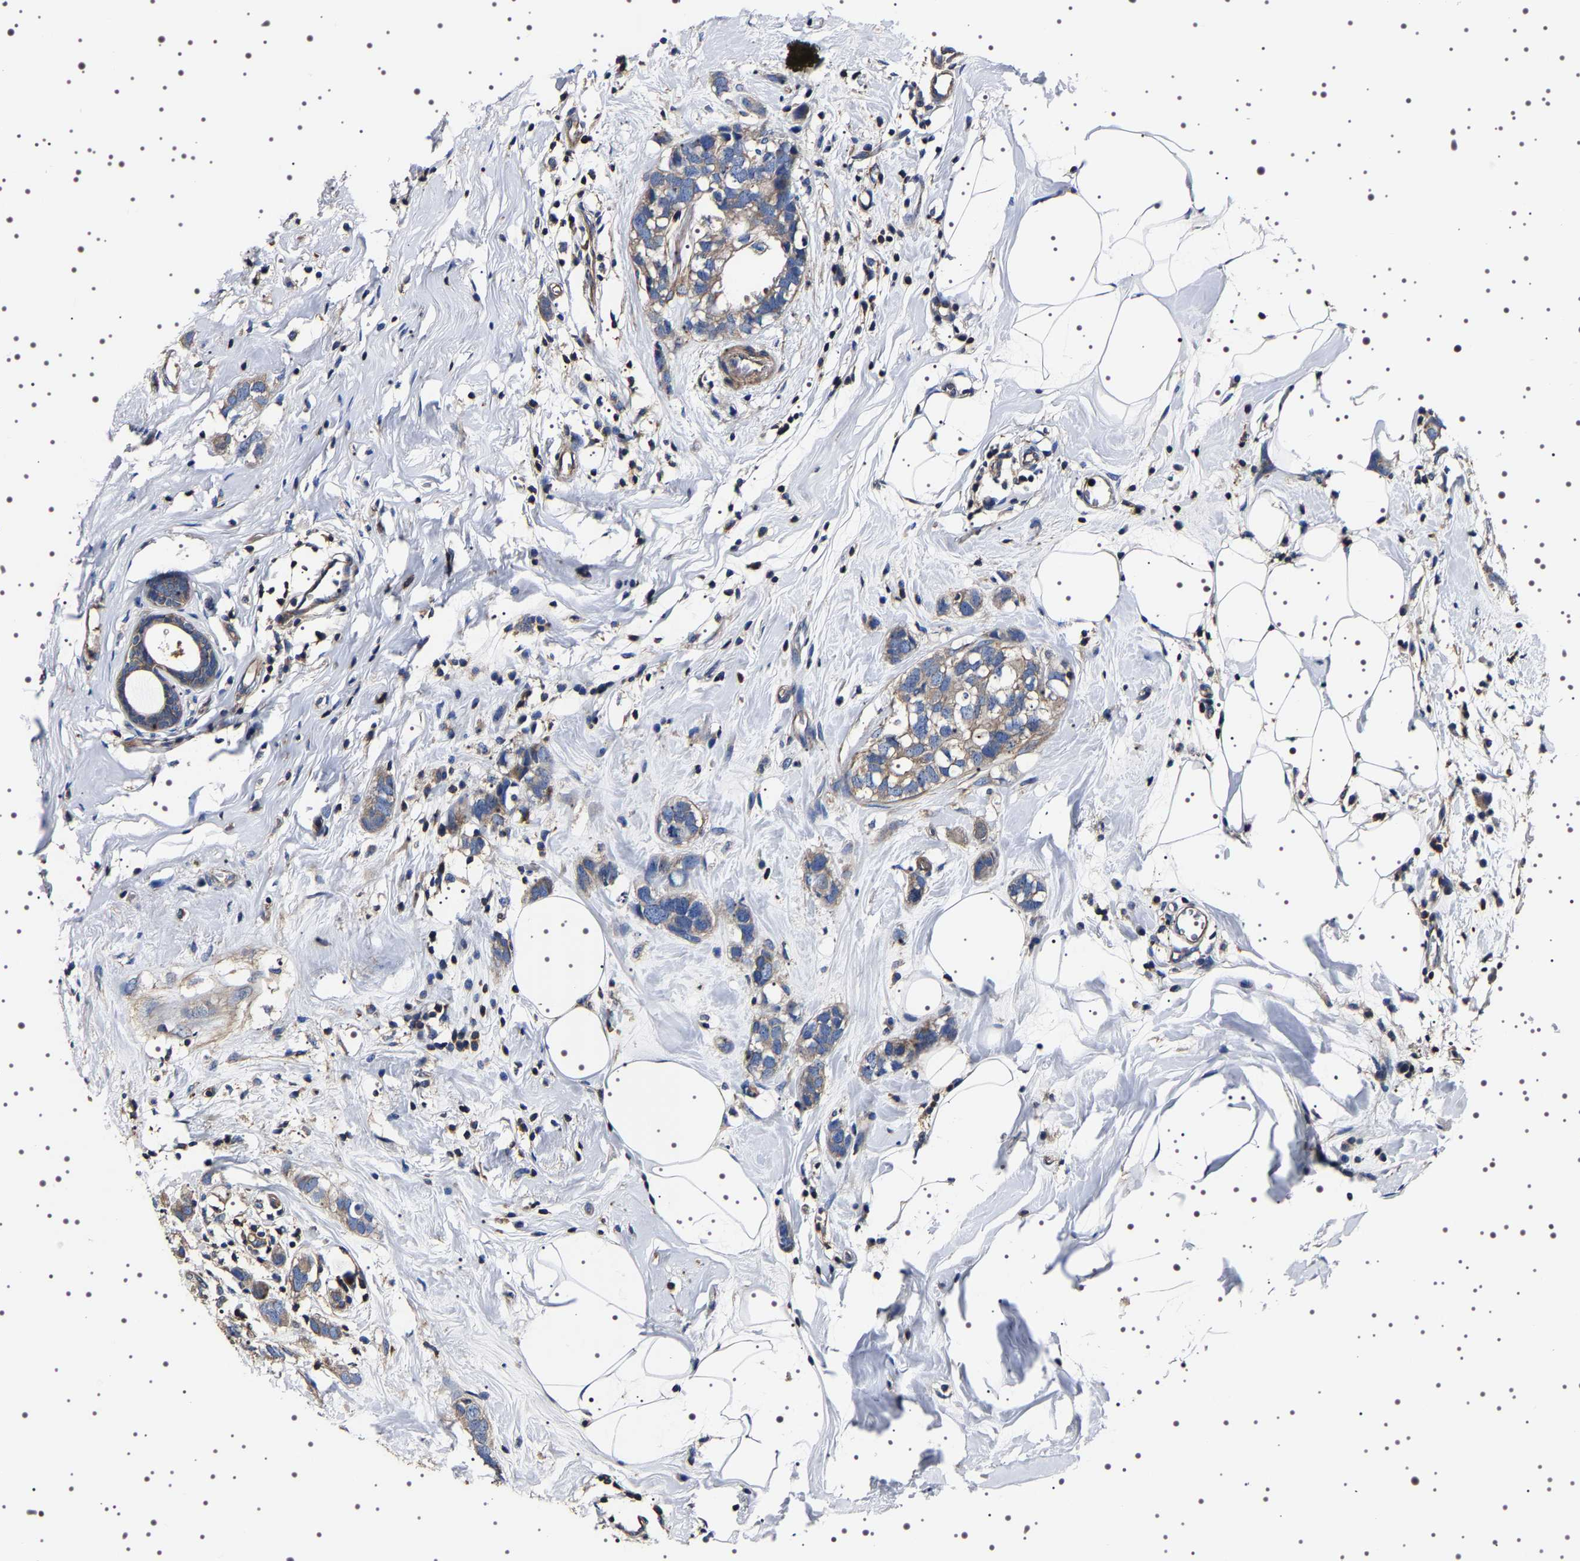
{"staining": {"intensity": "weak", "quantity": ">75%", "location": "cytoplasmic/membranous"}, "tissue": "breast cancer", "cell_type": "Tumor cells", "image_type": "cancer", "snomed": [{"axis": "morphology", "description": "Normal tissue, NOS"}, {"axis": "morphology", "description": "Duct carcinoma"}, {"axis": "topography", "description": "Breast"}], "caption": "Protein staining exhibits weak cytoplasmic/membranous positivity in approximately >75% of tumor cells in infiltrating ductal carcinoma (breast).", "gene": "WDR1", "patient": {"sex": "female", "age": 50}}